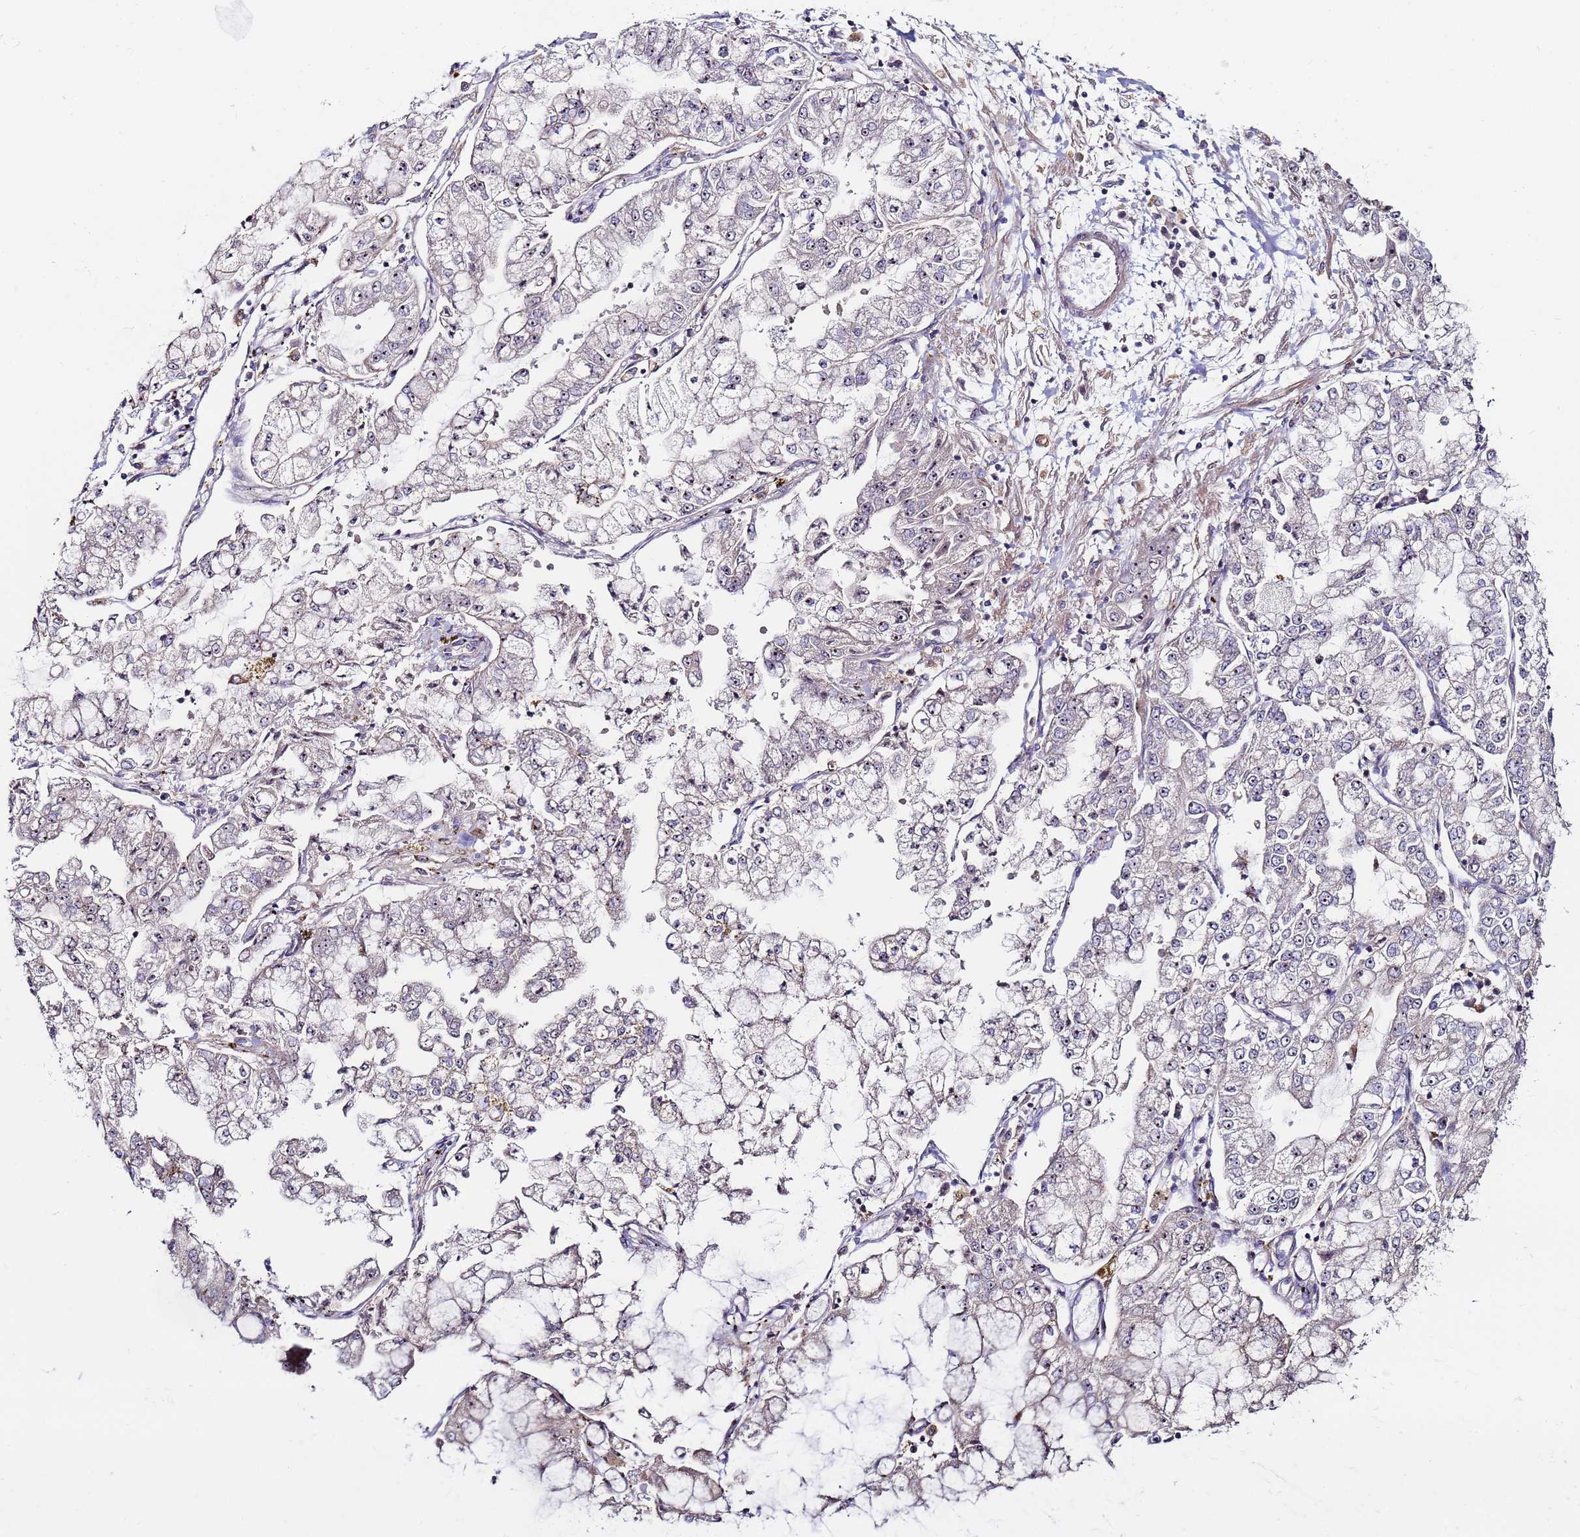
{"staining": {"intensity": "weak", "quantity": "25%-75%", "location": "nuclear"}, "tissue": "stomach cancer", "cell_type": "Tumor cells", "image_type": "cancer", "snomed": [{"axis": "morphology", "description": "Adenocarcinoma, NOS"}, {"axis": "topography", "description": "Stomach"}], "caption": "Approximately 25%-75% of tumor cells in stomach cancer reveal weak nuclear protein staining as visualized by brown immunohistochemical staining.", "gene": "KRI1", "patient": {"sex": "male", "age": 76}}